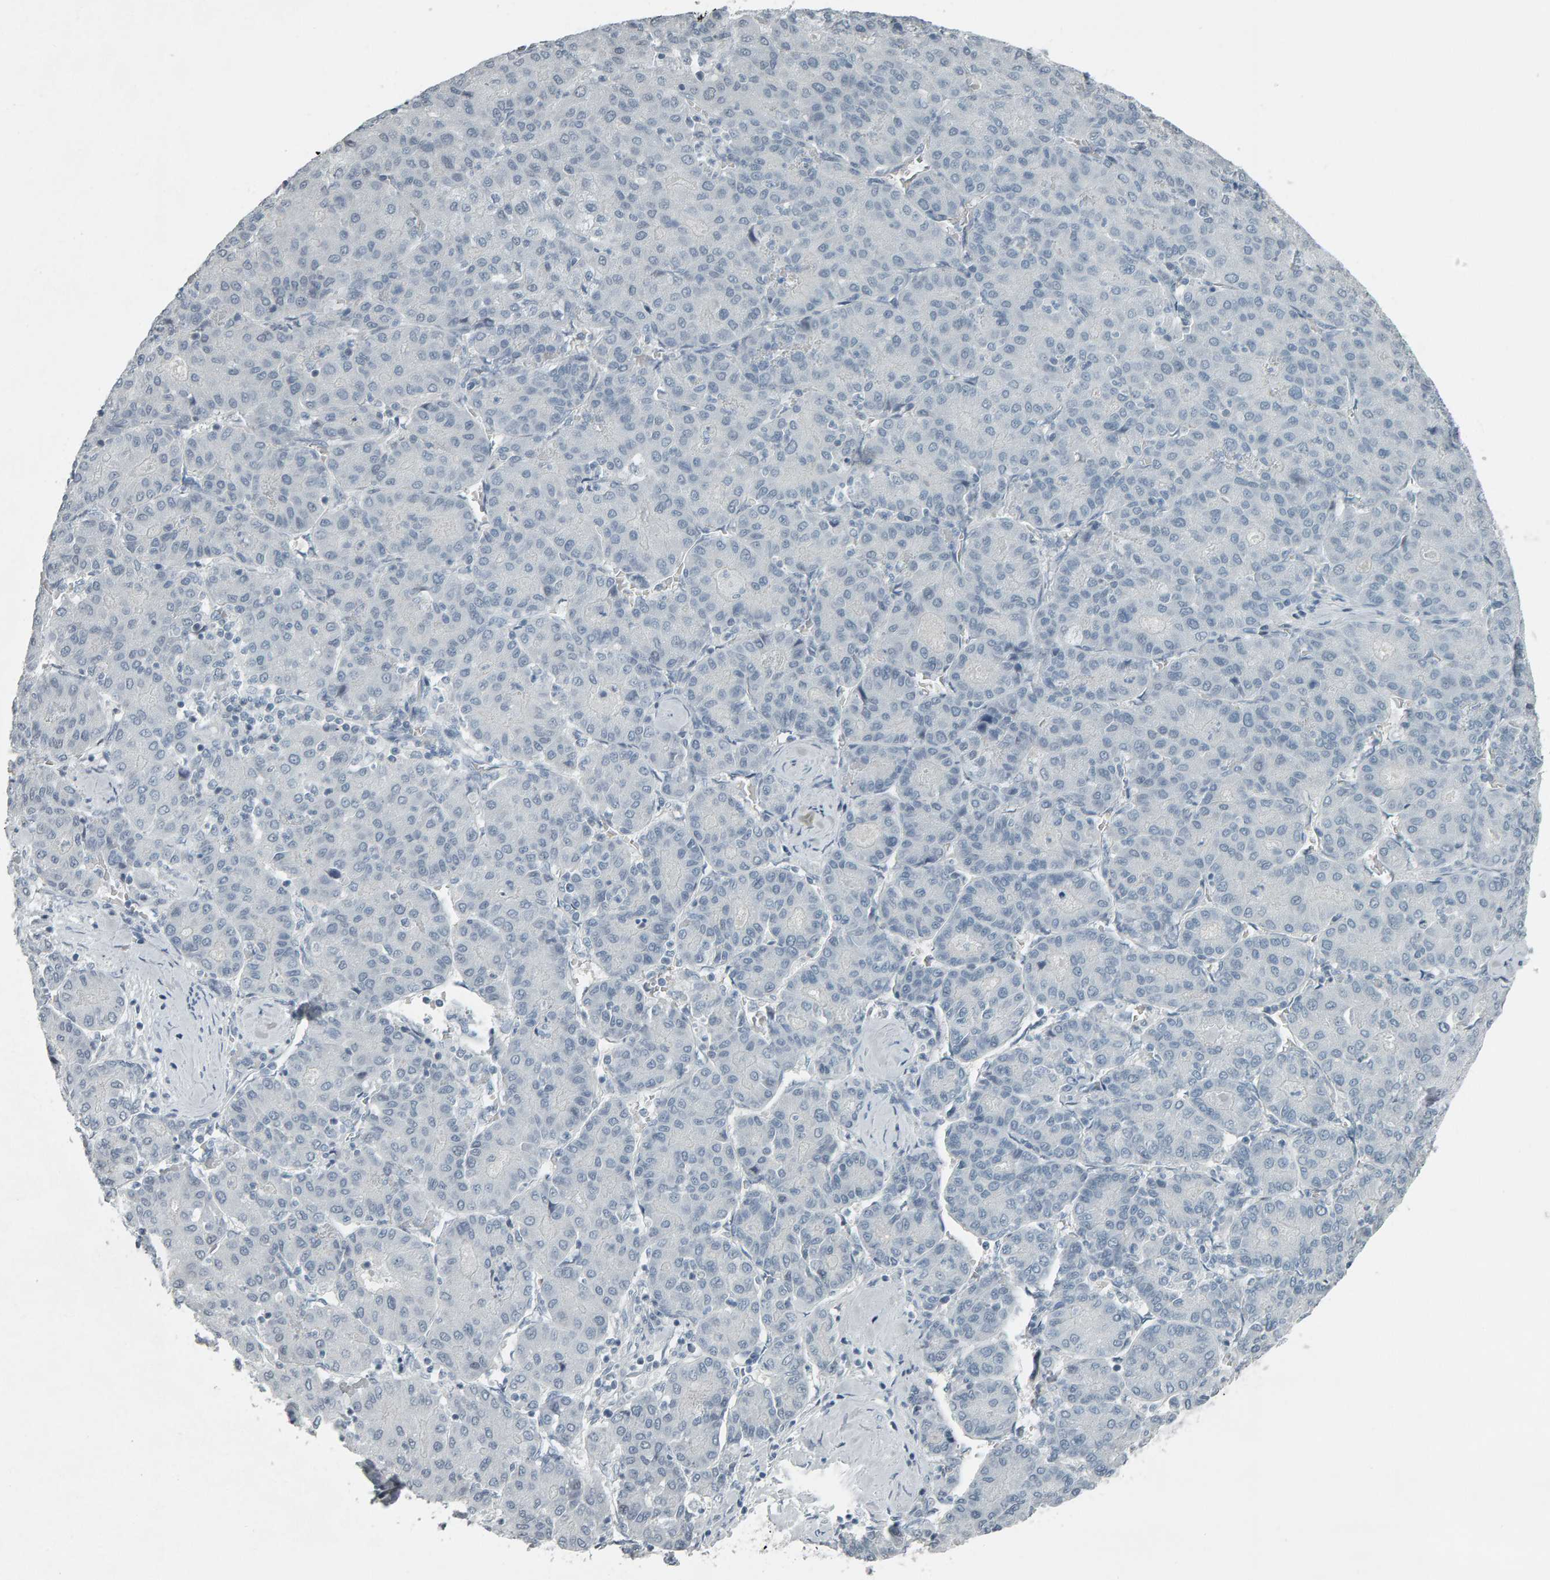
{"staining": {"intensity": "negative", "quantity": "none", "location": "none"}, "tissue": "liver cancer", "cell_type": "Tumor cells", "image_type": "cancer", "snomed": [{"axis": "morphology", "description": "Carcinoma, Hepatocellular, NOS"}, {"axis": "topography", "description": "Liver"}], "caption": "Tumor cells show no significant expression in hepatocellular carcinoma (liver).", "gene": "PYY", "patient": {"sex": "male", "age": 65}}